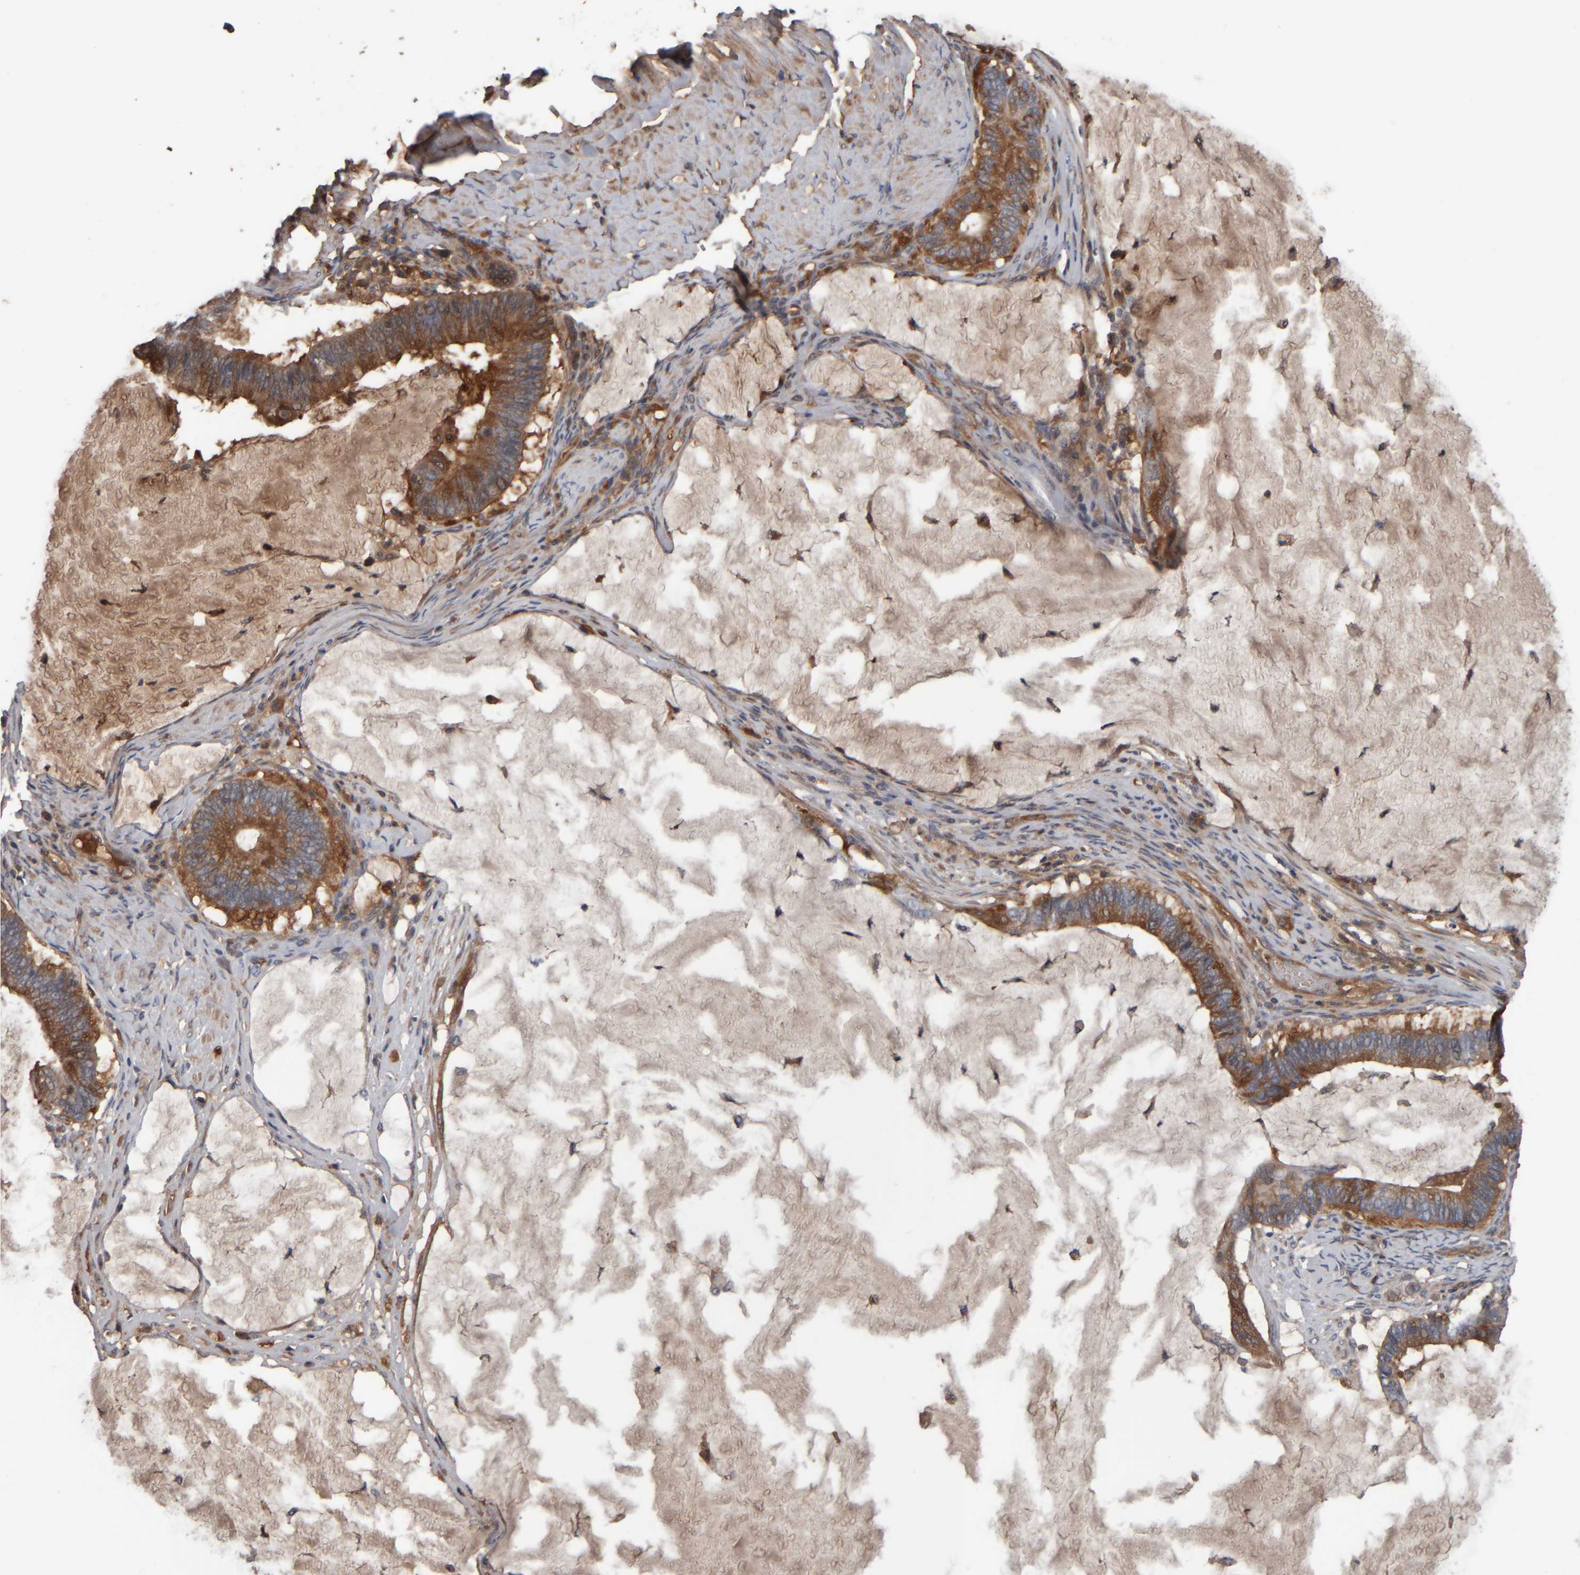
{"staining": {"intensity": "strong", "quantity": "<25%", "location": "cytoplasmic/membranous"}, "tissue": "ovarian cancer", "cell_type": "Tumor cells", "image_type": "cancer", "snomed": [{"axis": "morphology", "description": "Cystadenocarcinoma, mucinous, NOS"}, {"axis": "topography", "description": "Ovary"}], "caption": "Brown immunohistochemical staining in human ovarian cancer (mucinous cystadenocarcinoma) reveals strong cytoplasmic/membranous positivity in approximately <25% of tumor cells.", "gene": "CAVIN4", "patient": {"sex": "female", "age": 61}}